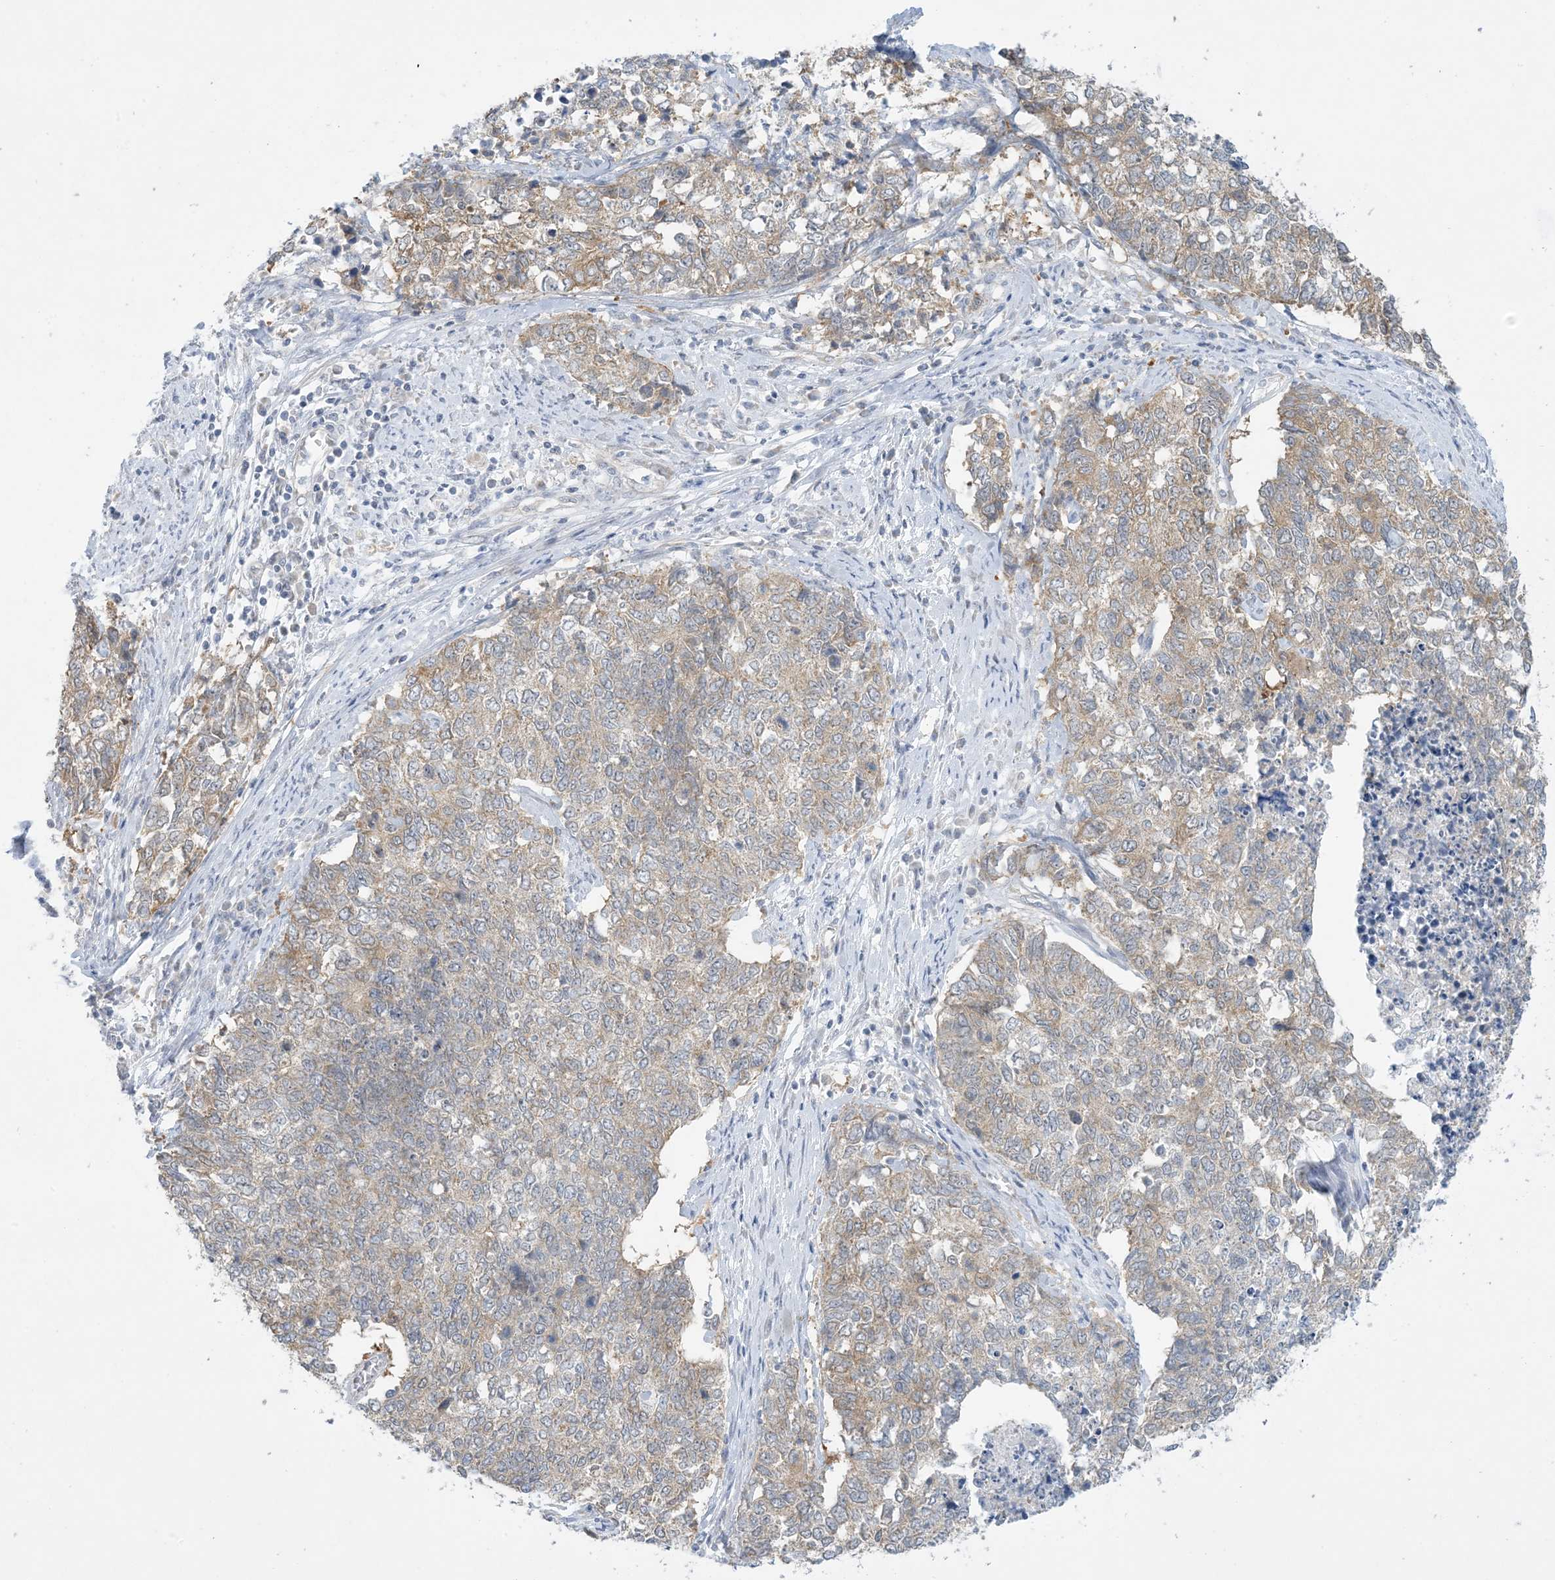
{"staining": {"intensity": "weak", "quantity": "25%-75%", "location": "cytoplasmic/membranous"}, "tissue": "cervical cancer", "cell_type": "Tumor cells", "image_type": "cancer", "snomed": [{"axis": "morphology", "description": "Squamous cell carcinoma, NOS"}, {"axis": "topography", "description": "Cervix"}], "caption": "A high-resolution histopathology image shows immunohistochemistry (IHC) staining of cervical squamous cell carcinoma, which demonstrates weak cytoplasmic/membranous staining in about 25%-75% of tumor cells. The protein is stained brown, and the nuclei are stained in blue (DAB IHC with brightfield microscopy, high magnification).", "gene": "MRPS18A", "patient": {"sex": "female", "age": 63}}